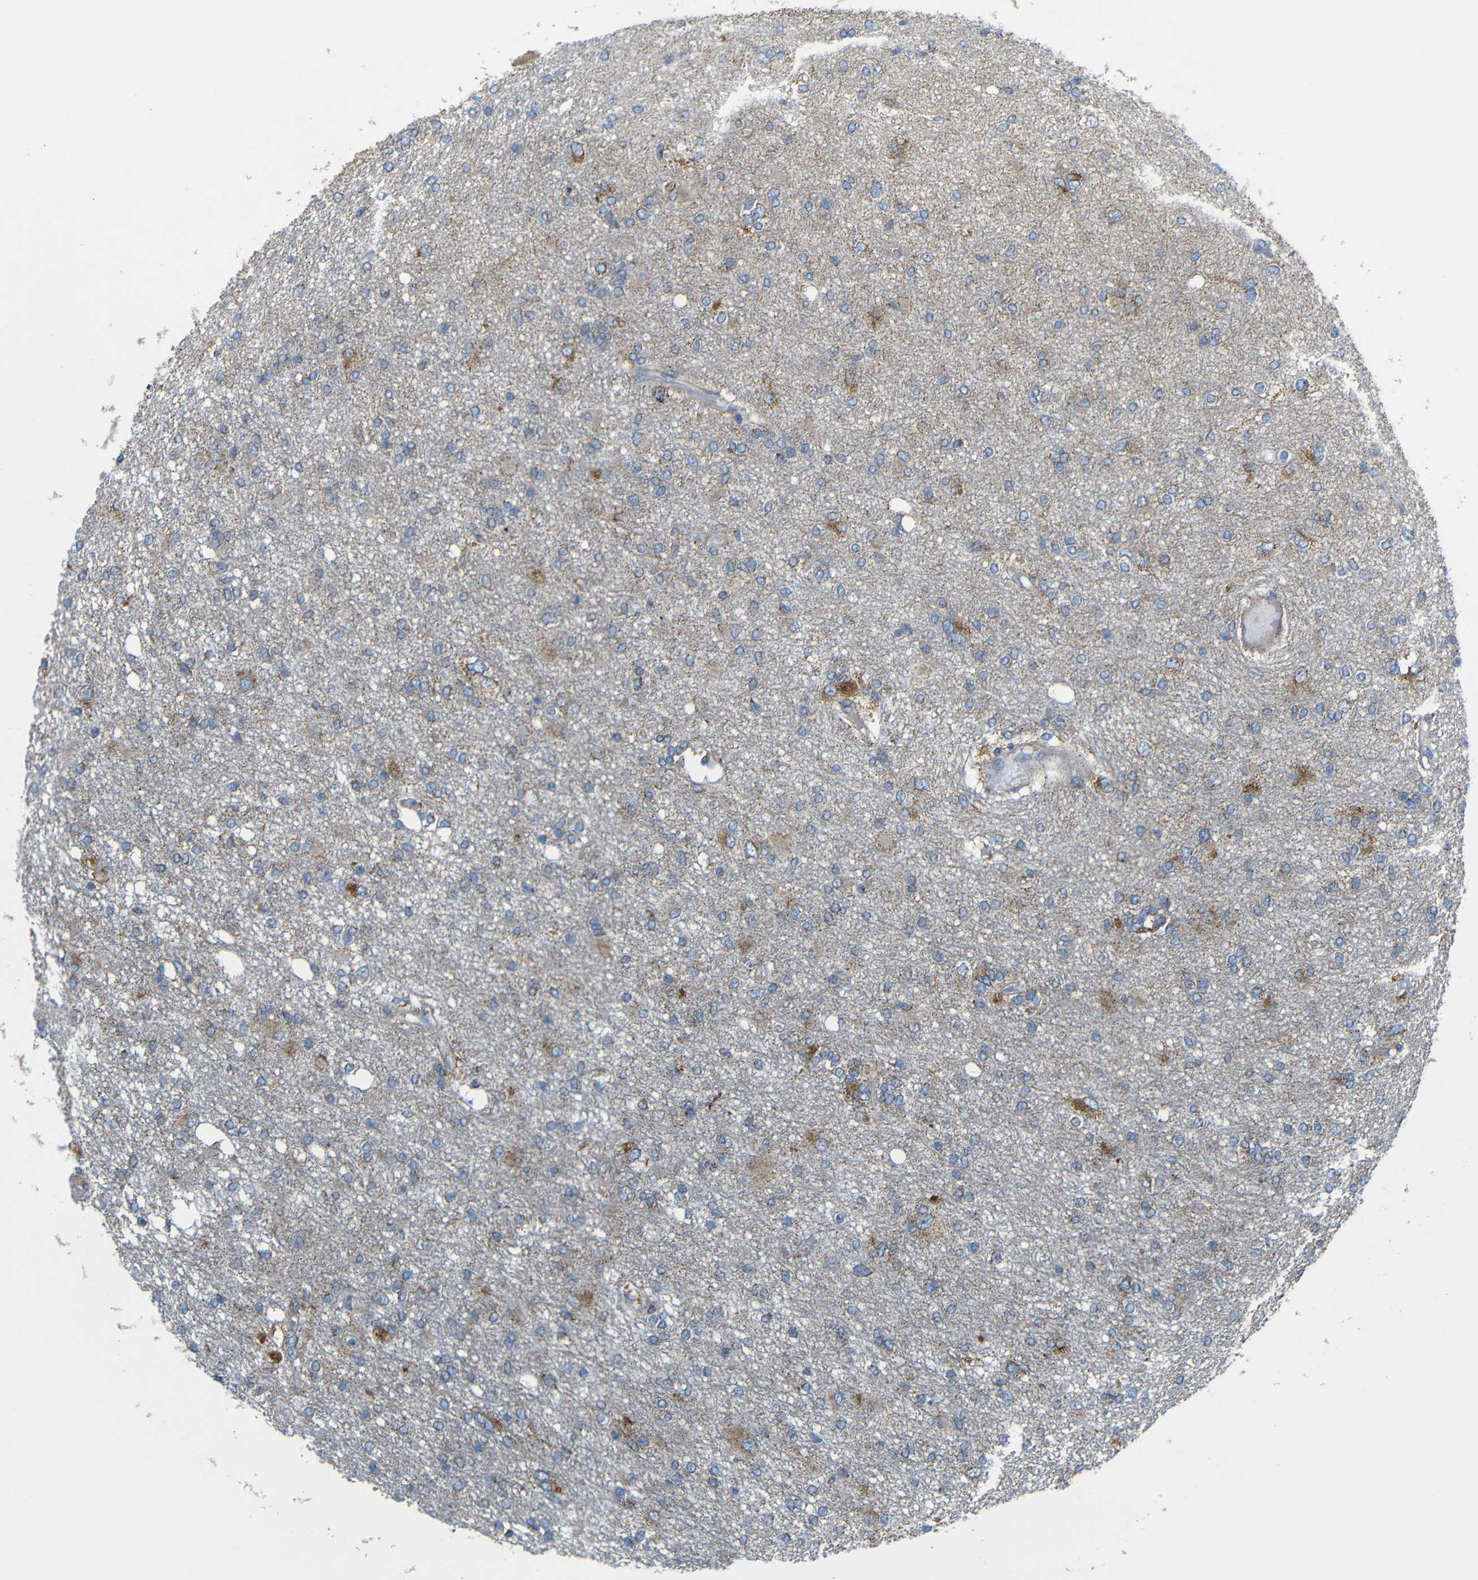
{"staining": {"intensity": "moderate", "quantity": "25%-75%", "location": "cytoplasmic/membranous"}, "tissue": "glioma", "cell_type": "Tumor cells", "image_type": "cancer", "snomed": [{"axis": "morphology", "description": "Glioma, malignant, High grade"}, {"axis": "topography", "description": "Brain"}], "caption": "High-grade glioma (malignant) stained with IHC displays moderate cytoplasmic/membranous staining in approximately 25%-75% of tumor cells. The protein is stained brown, and the nuclei are stained in blue (DAB IHC with brightfield microscopy, high magnification).", "gene": "FAM171B", "patient": {"sex": "female", "age": 59}}